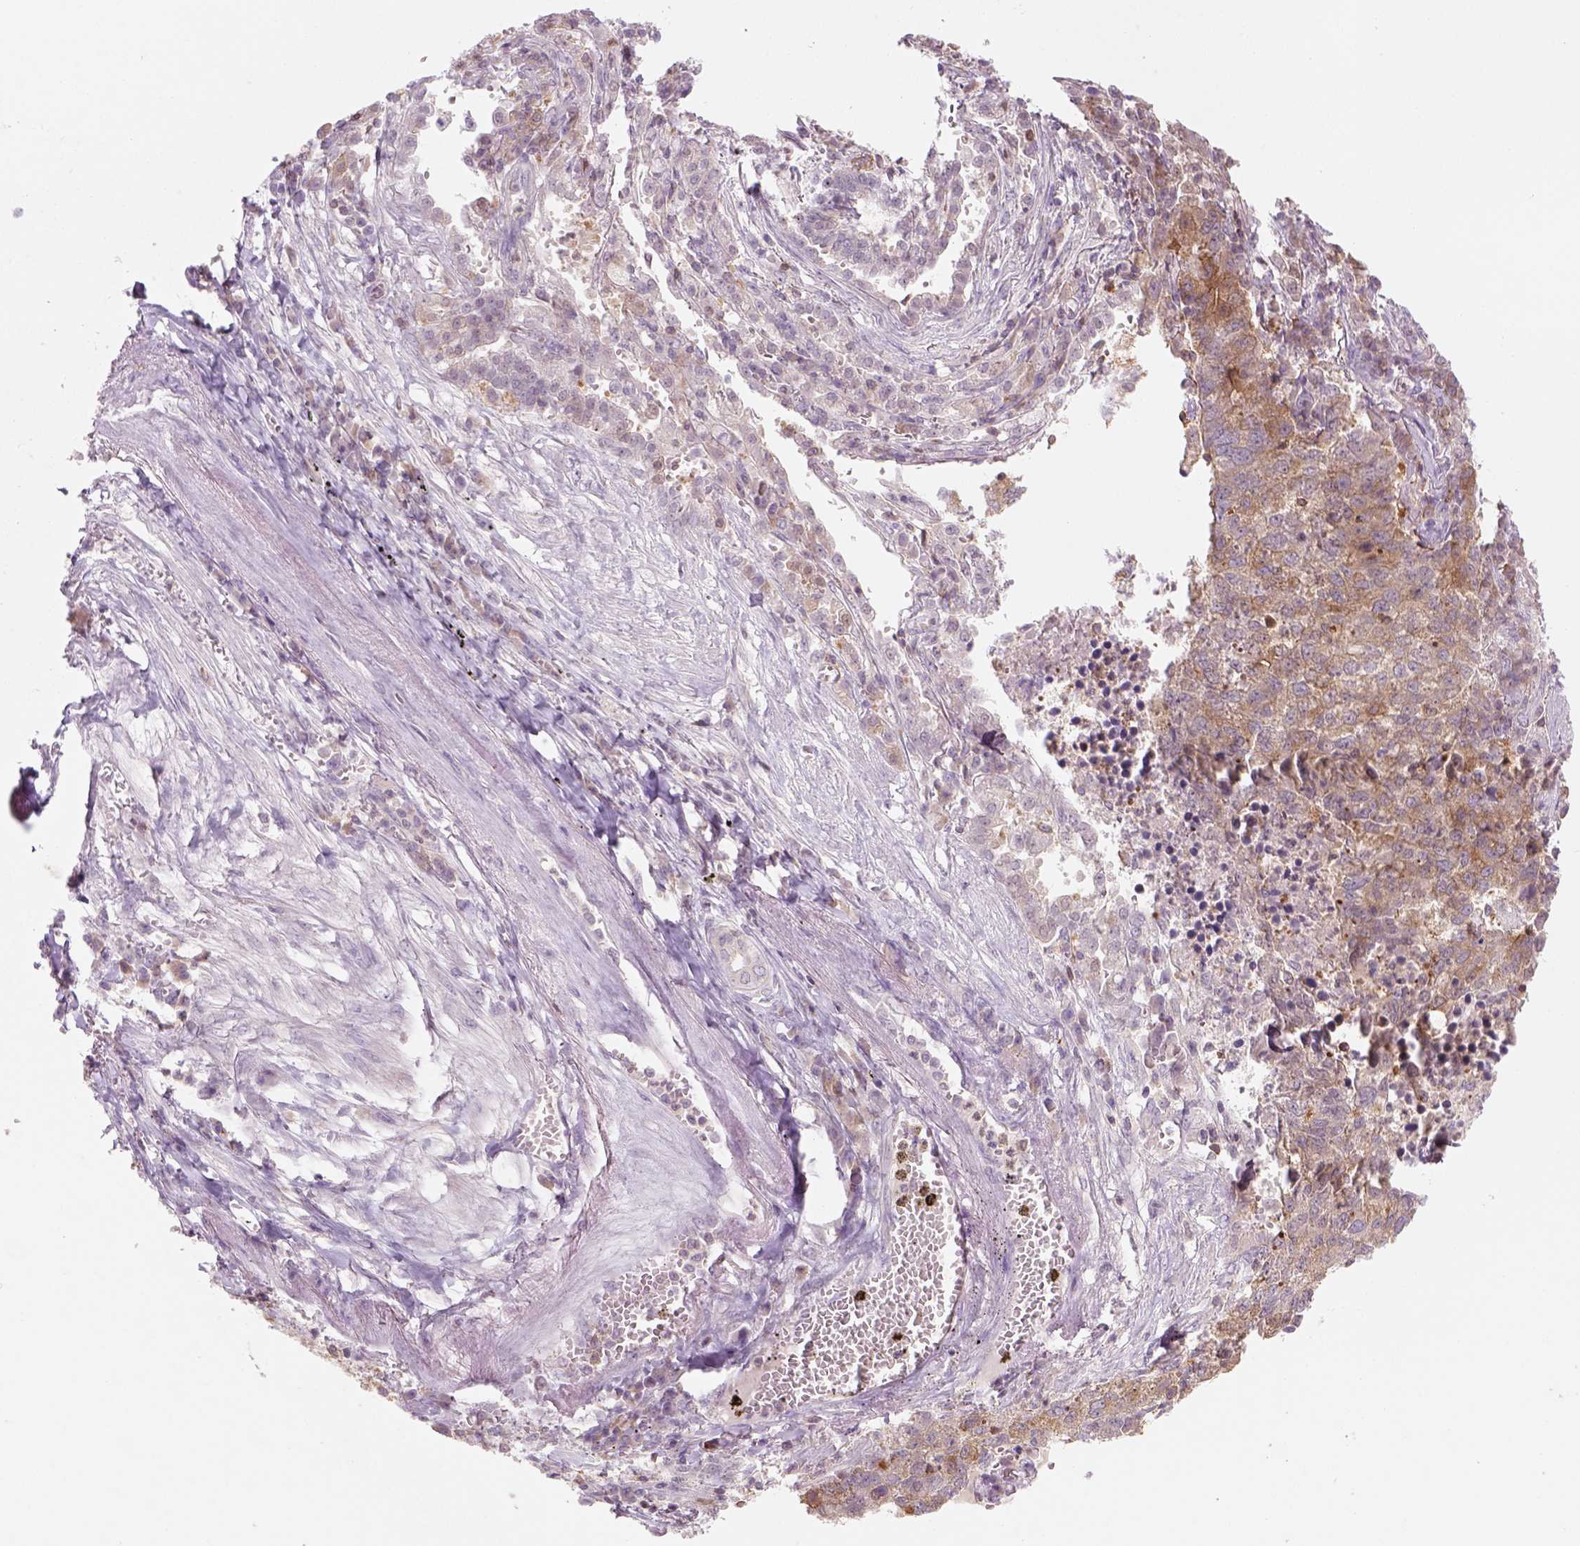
{"staining": {"intensity": "moderate", "quantity": ">75%", "location": "cytoplasmic/membranous"}, "tissue": "lung cancer", "cell_type": "Tumor cells", "image_type": "cancer", "snomed": [{"axis": "morphology", "description": "Adenocarcinoma, NOS"}, {"axis": "topography", "description": "Lung"}], "caption": "High-power microscopy captured an IHC histopathology image of adenocarcinoma (lung), revealing moderate cytoplasmic/membranous positivity in approximately >75% of tumor cells. (Brightfield microscopy of DAB IHC at high magnification).", "gene": "GOT1", "patient": {"sex": "male", "age": 57}}